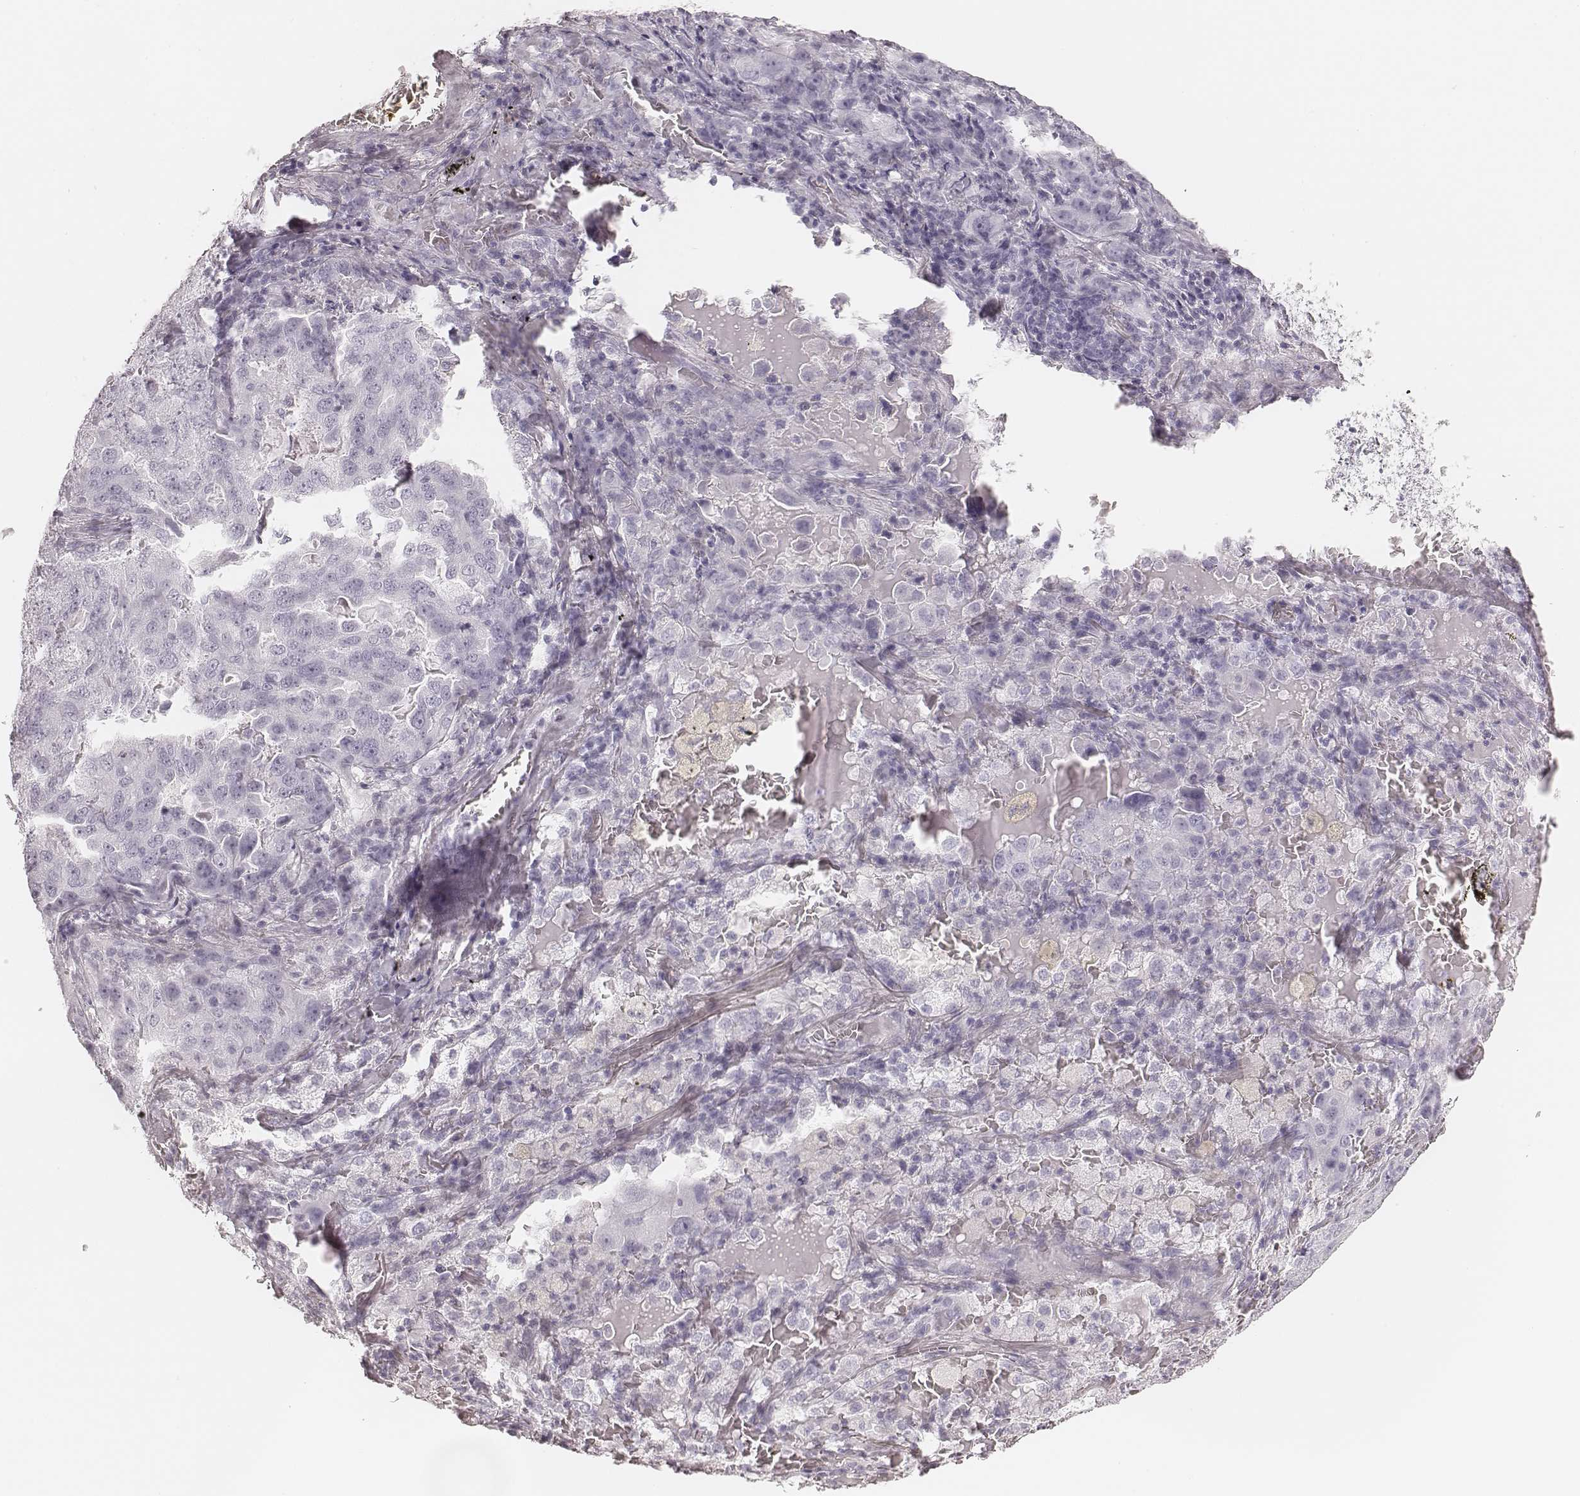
{"staining": {"intensity": "negative", "quantity": "none", "location": "none"}, "tissue": "lung cancer", "cell_type": "Tumor cells", "image_type": "cancer", "snomed": [{"axis": "morphology", "description": "Adenocarcinoma, NOS"}, {"axis": "topography", "description": "Lung"}], "caption": "High magnification brightfield microscopy of adenocarcinoma (lung) stained with DAB (3,3'-diaminobenzidine) (brown) and counterstained with hematoxylin (blue): tumor cells show no significant positivity.", "gene": "MSX1", "patient": {"sex": "female", "age": 61}}